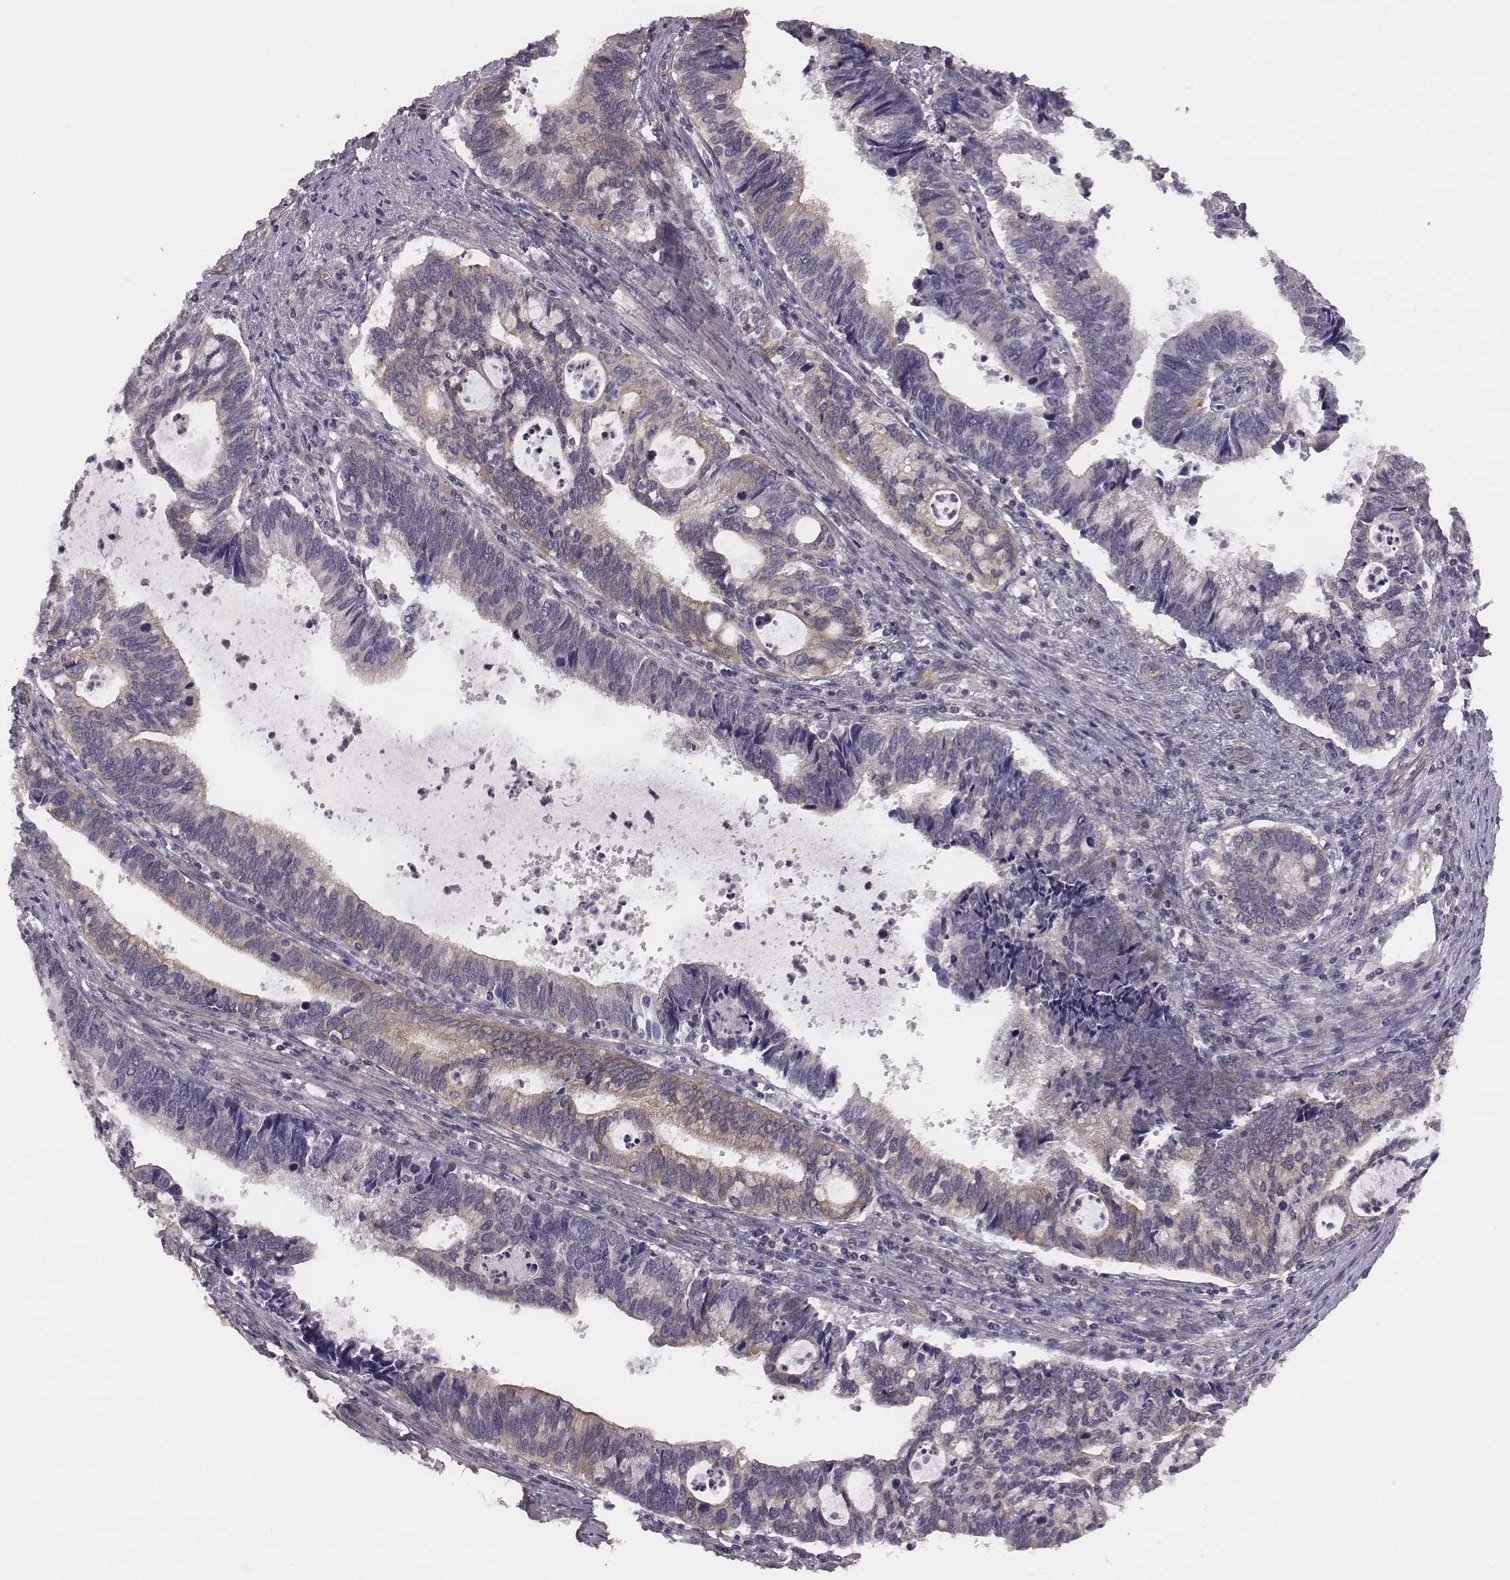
{"staining": {"intensity": "weak", "quantity": "<25%", "location": "cytoplasmic/membranous"}, "tissue": "cervical cancer", "cell_type": "Tumor cells", "image_type": "cancer", "snomed": [{"axis": "morphology", "description": "Adenocarcinoma, NOS"}, {"axis": "topography", "description": "Cervix"}], "caption": "Cervical cancer (adenocarcinoma) was stained to show a protein in brown. There is no significant positivity in tumor cells.", "gene": "SCARF1", "patient": {"sex": "female", "age": 42}}